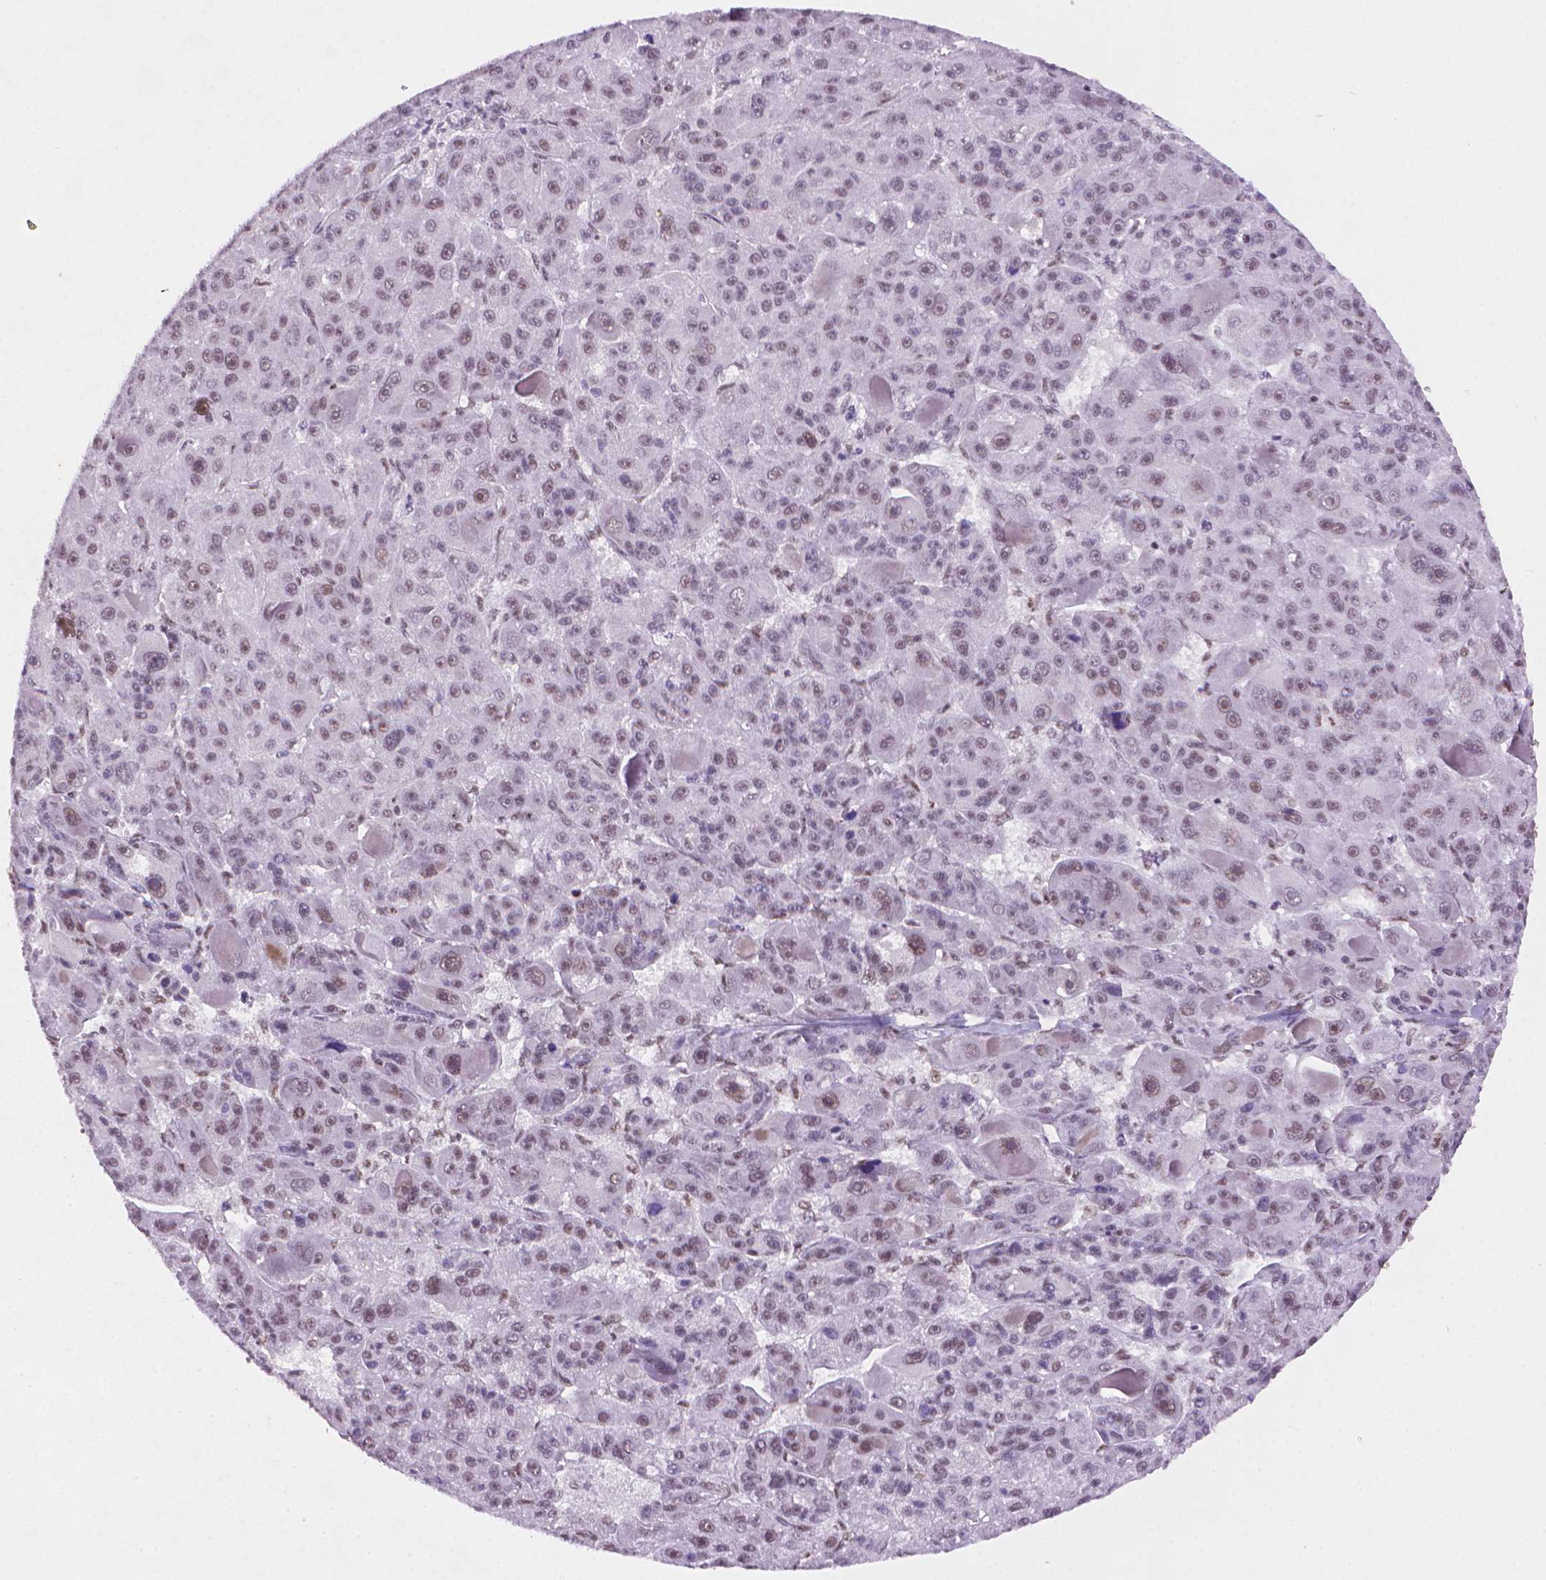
{"staining": {"intensity": "moderate", "quantity": "25%-75%", "location": "nuclear"}, "tissue": "liver cancer", "cell_type": "Tumor cells", "image_type": "cancer", "snomed": [{"axis": "morphology", "description": "Carcinoma, Hepatocellular, NOS"}, {"axis": "topography", "description": "Liver"}], "caption": "Tumor cells display moderate nuclear staining in about 25%-75% of cells in liver cancer (hepatocellular carcinoma).", "gene": "UBN1", "patient": {"sex": "male", "age": 76}}